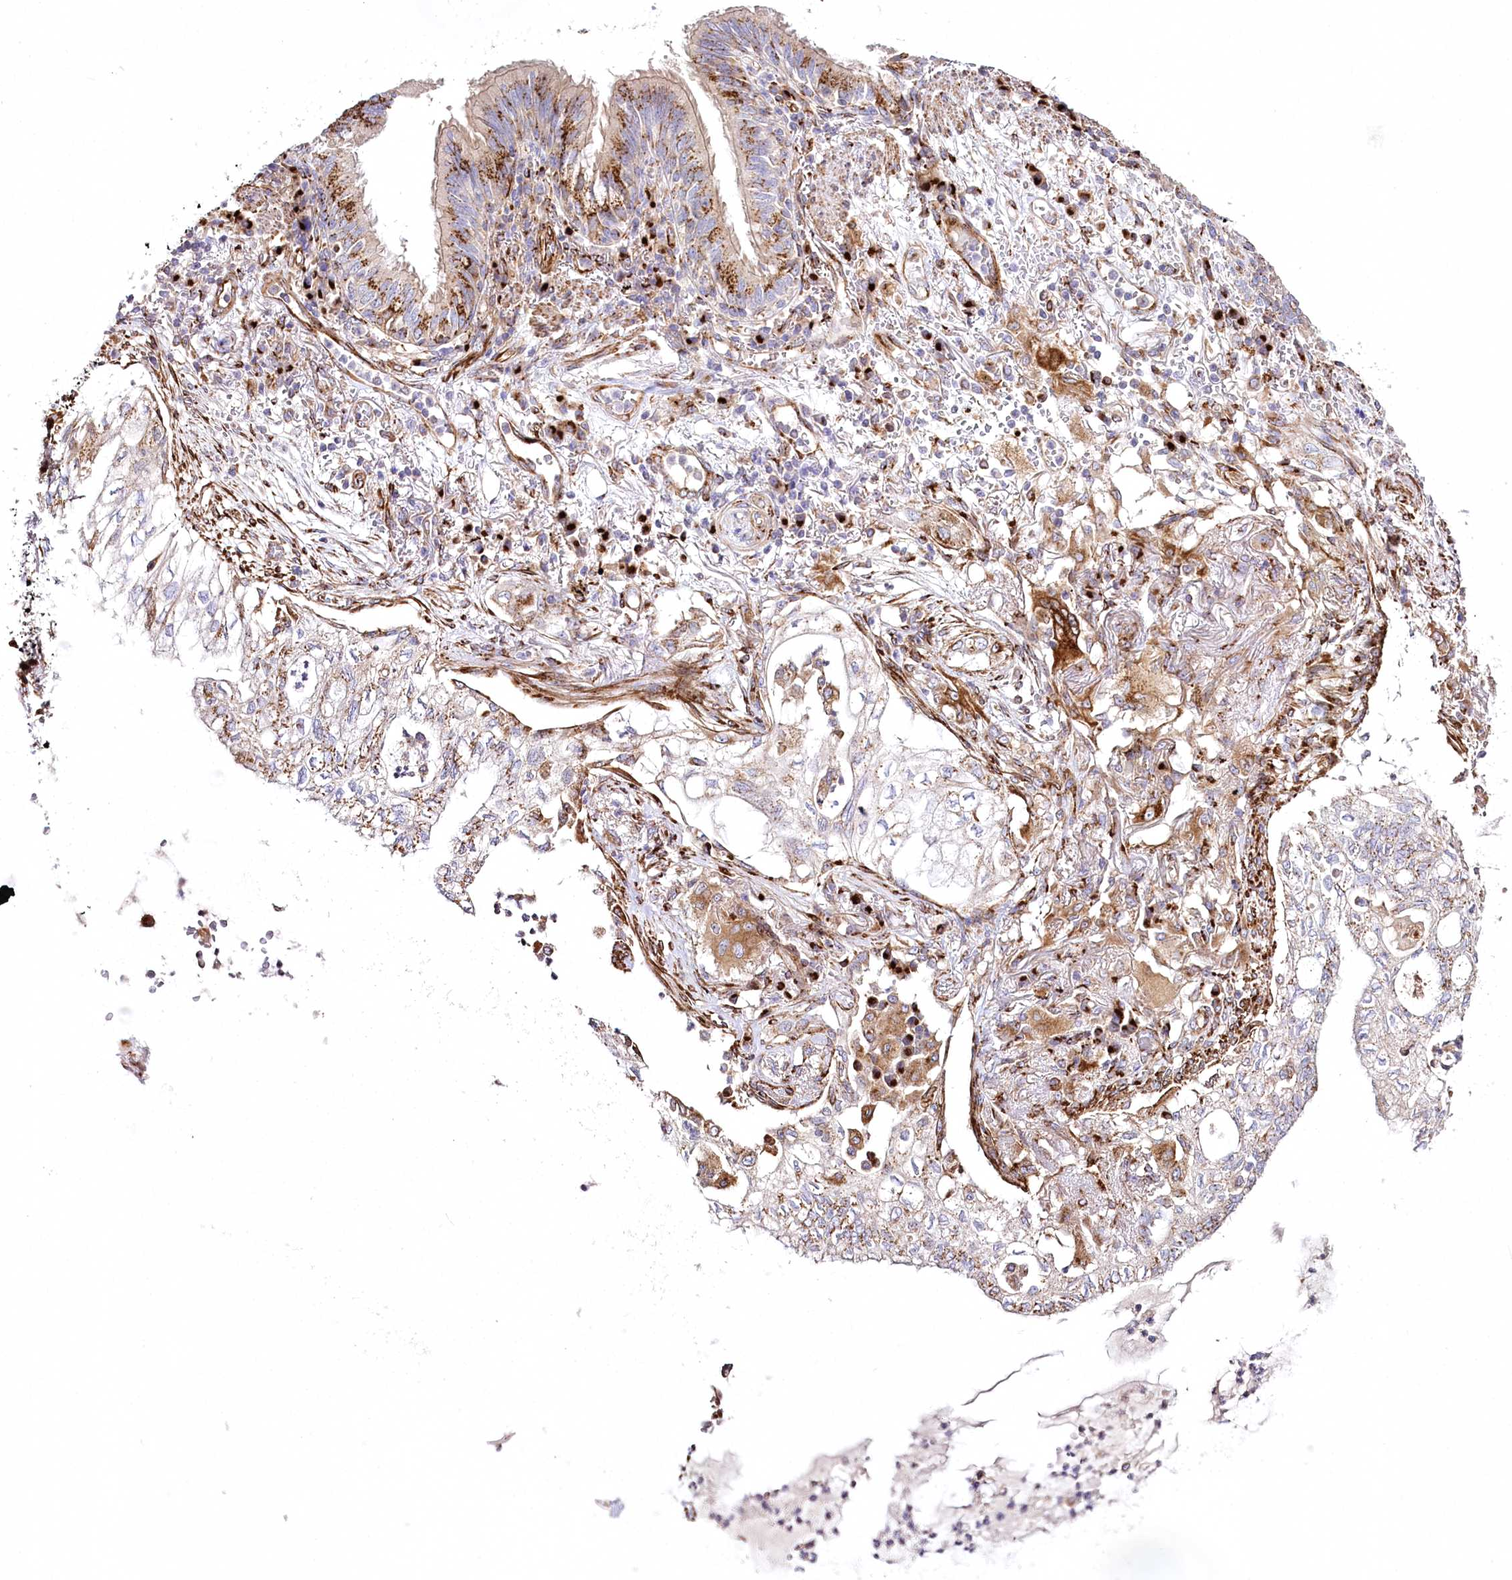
{"staining": {"intensity": "moderate", "quantity": ">75%", "location": "cytoplasmic/membranous"}, "tissue": "lung cancer", "cell_type": "Tumor cells", "image_type": "cancer", "snomed": [{"axis": "morphology", "description": "Adenocarcinoma, NOS"}, {"axis": "topography", "description": "Lung"}], "caption": "IHC staining of lung cancer (adenocarcinoma), which demonstrates medium levels of moderate cytoplasmic/membranous positivity in about >75% of tumor cells indicating moderate cytoplasmic/membranous protein positivity. The staining was performed using DAB (brown) for protein detection and nuclei were counterstained in hematoxylin (blue).", "gene": "ABRAXAS2", "patient": {"sex": "female", "age": 70}}